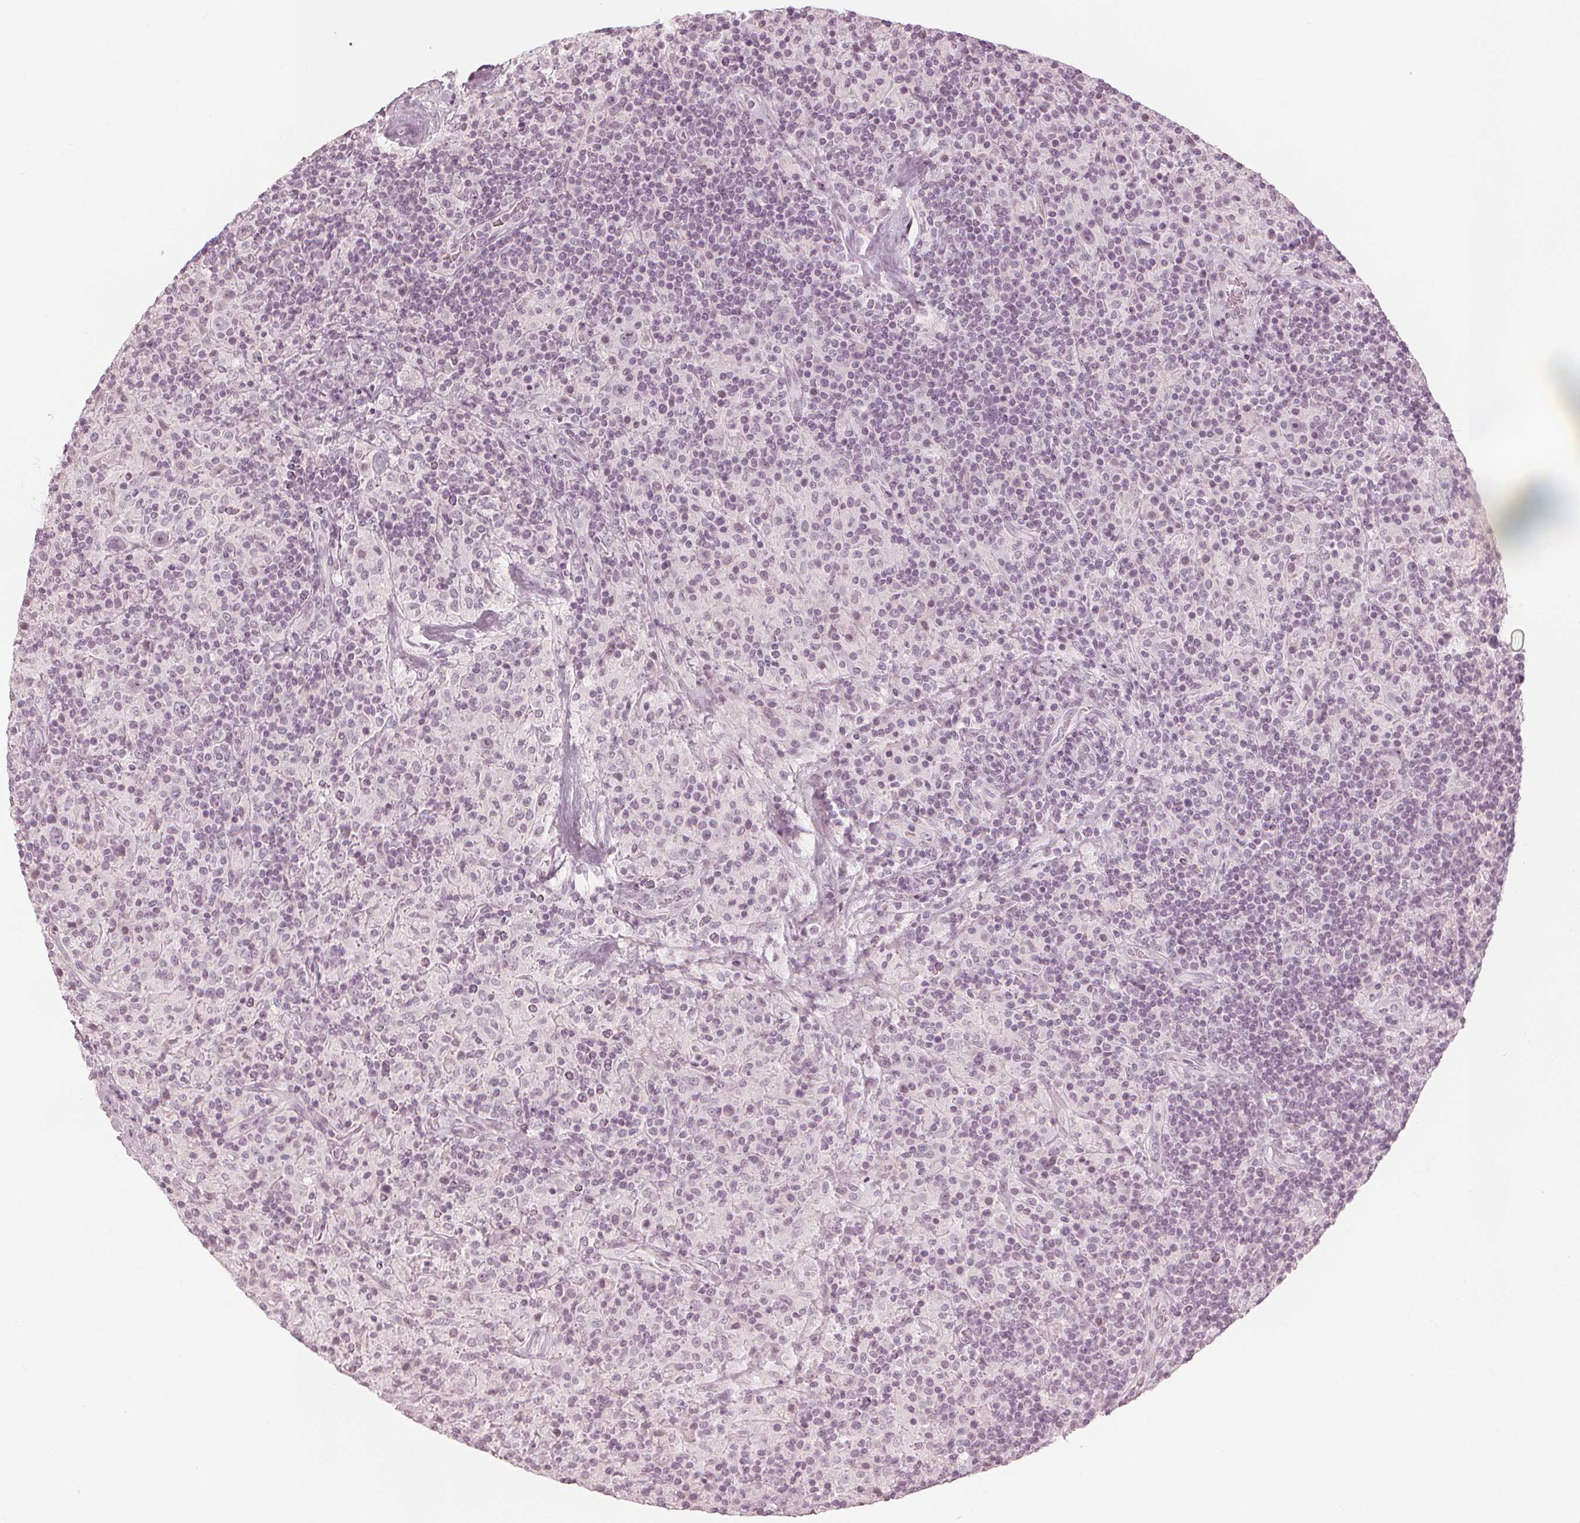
{"staining": {"intensity": "negative", "quantity": "none", "location": "none"}, "tissue": "lymphoma", "cell_type": "Tumor cells", "image_type": "cancer", "snomed": [{"axis": "morphology", "description": "Hodgkin's disease, NOS"}, {"axis": "topography", "description": "Lymph node"}], "caption": "A photomicrograph of Hodgkin's disease stained for a protein reveals no brown staining in tumor cells. (DAB (3,3'-diaminobenzidine) immunohistochemistry, high magnification).", "gene": "PAEP", "patient": {"sex": "male", "age": 70}}